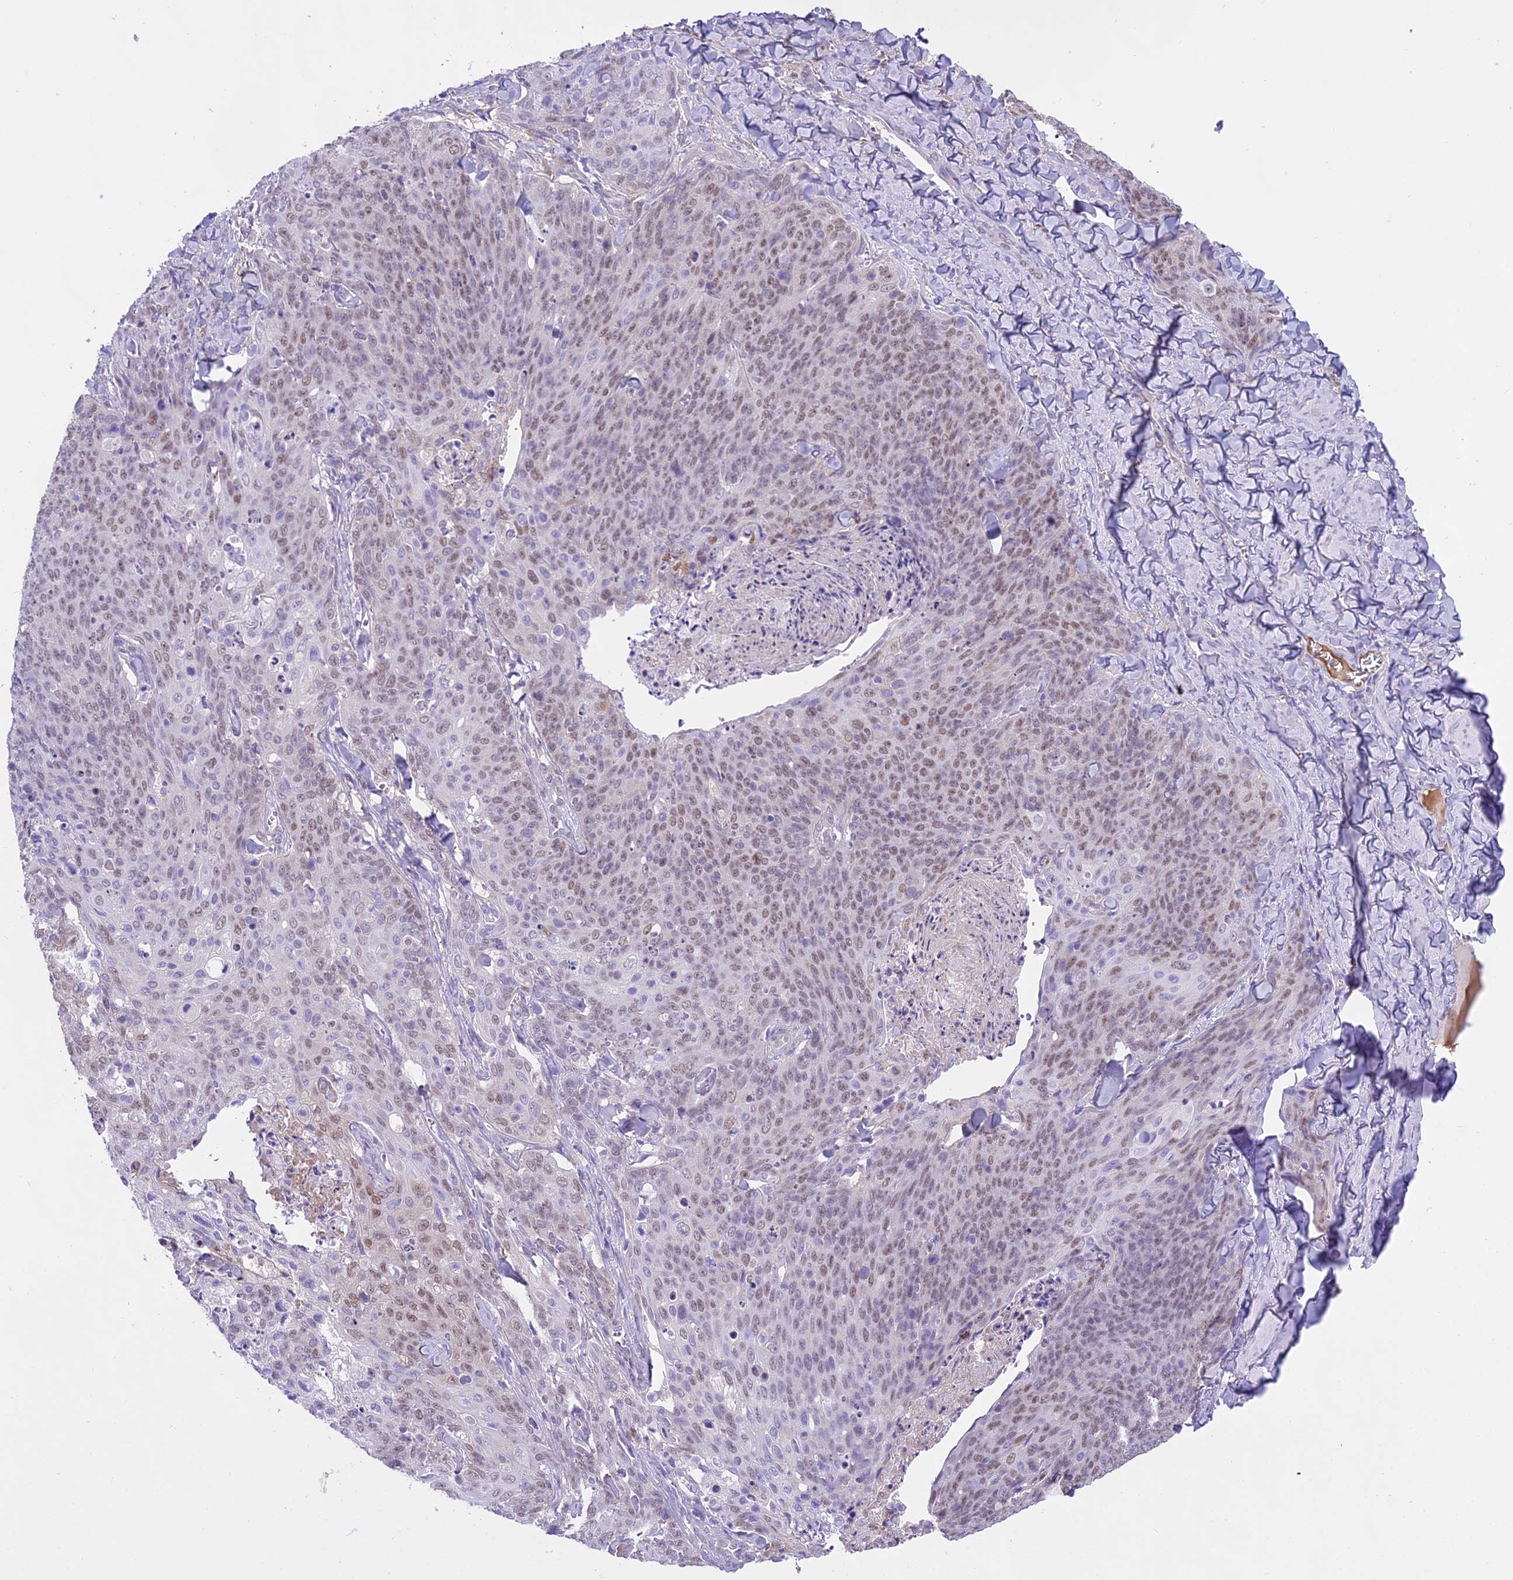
{"staining": {"intensity": "weak", "quantity": ">75%", "location": "nuclear"}, "tissue": "skin cancer", "cell_type": "Tumor cells", "image_type": "cancer", "snomed": [{"axis": "morphology", "description": "Squamous cell carcinoma, NOS"}, {"axis": "topography", "description": "Skin"}, {"axis": "topography", "description": "Vulva"}], "caption": "The histopathology image exhibits staining of skin squamous cell carcinoma, revealing weak nuclear protein staining (brown color) within tumor cells.", "gene": "MAT2A", "patient": {"sex": "female", "age": 85}}